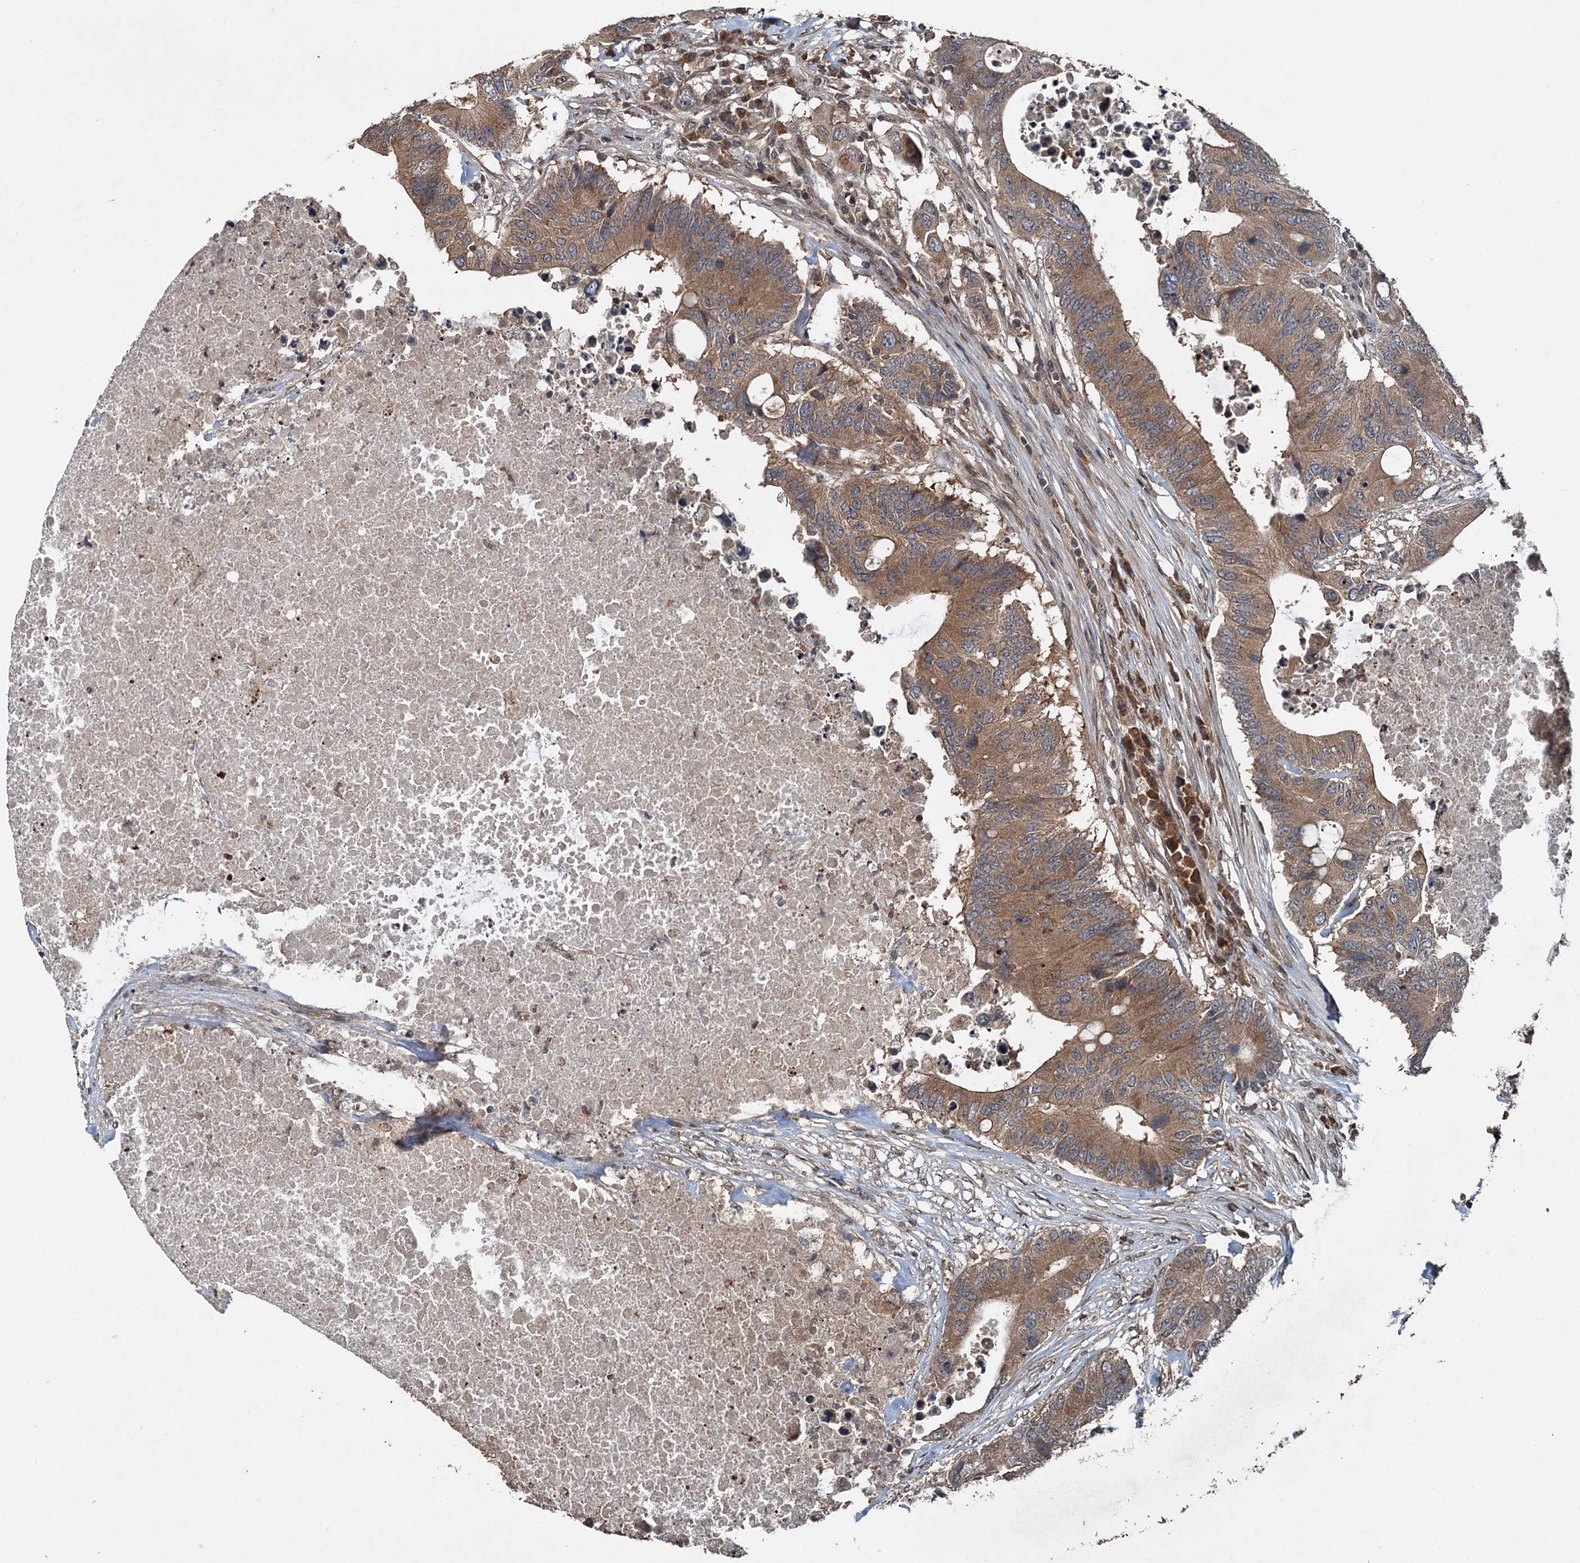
{"staining": {"intensity": "moderate", "quantity": ">75%", "location": "cytoplasmic/membranous"}, "tissue": "colorectal cancer", "cell_type": "Tumor cells", "image_type": "cancer", "snomed": [{"axis": "morphology", "description": "Adenocarcinoma, NOS"}, {"axis": "topography", "description": "Colon"}], "caption": "Immunohistochemical staining of adenocarcinoma (colorectal) demonstrates moderate cytoplasmic/membranous protein expression in approximately >75% of tumor cells.", "gene": "N4BP2L2", "patient": {"sex": "male", "age": 71}}